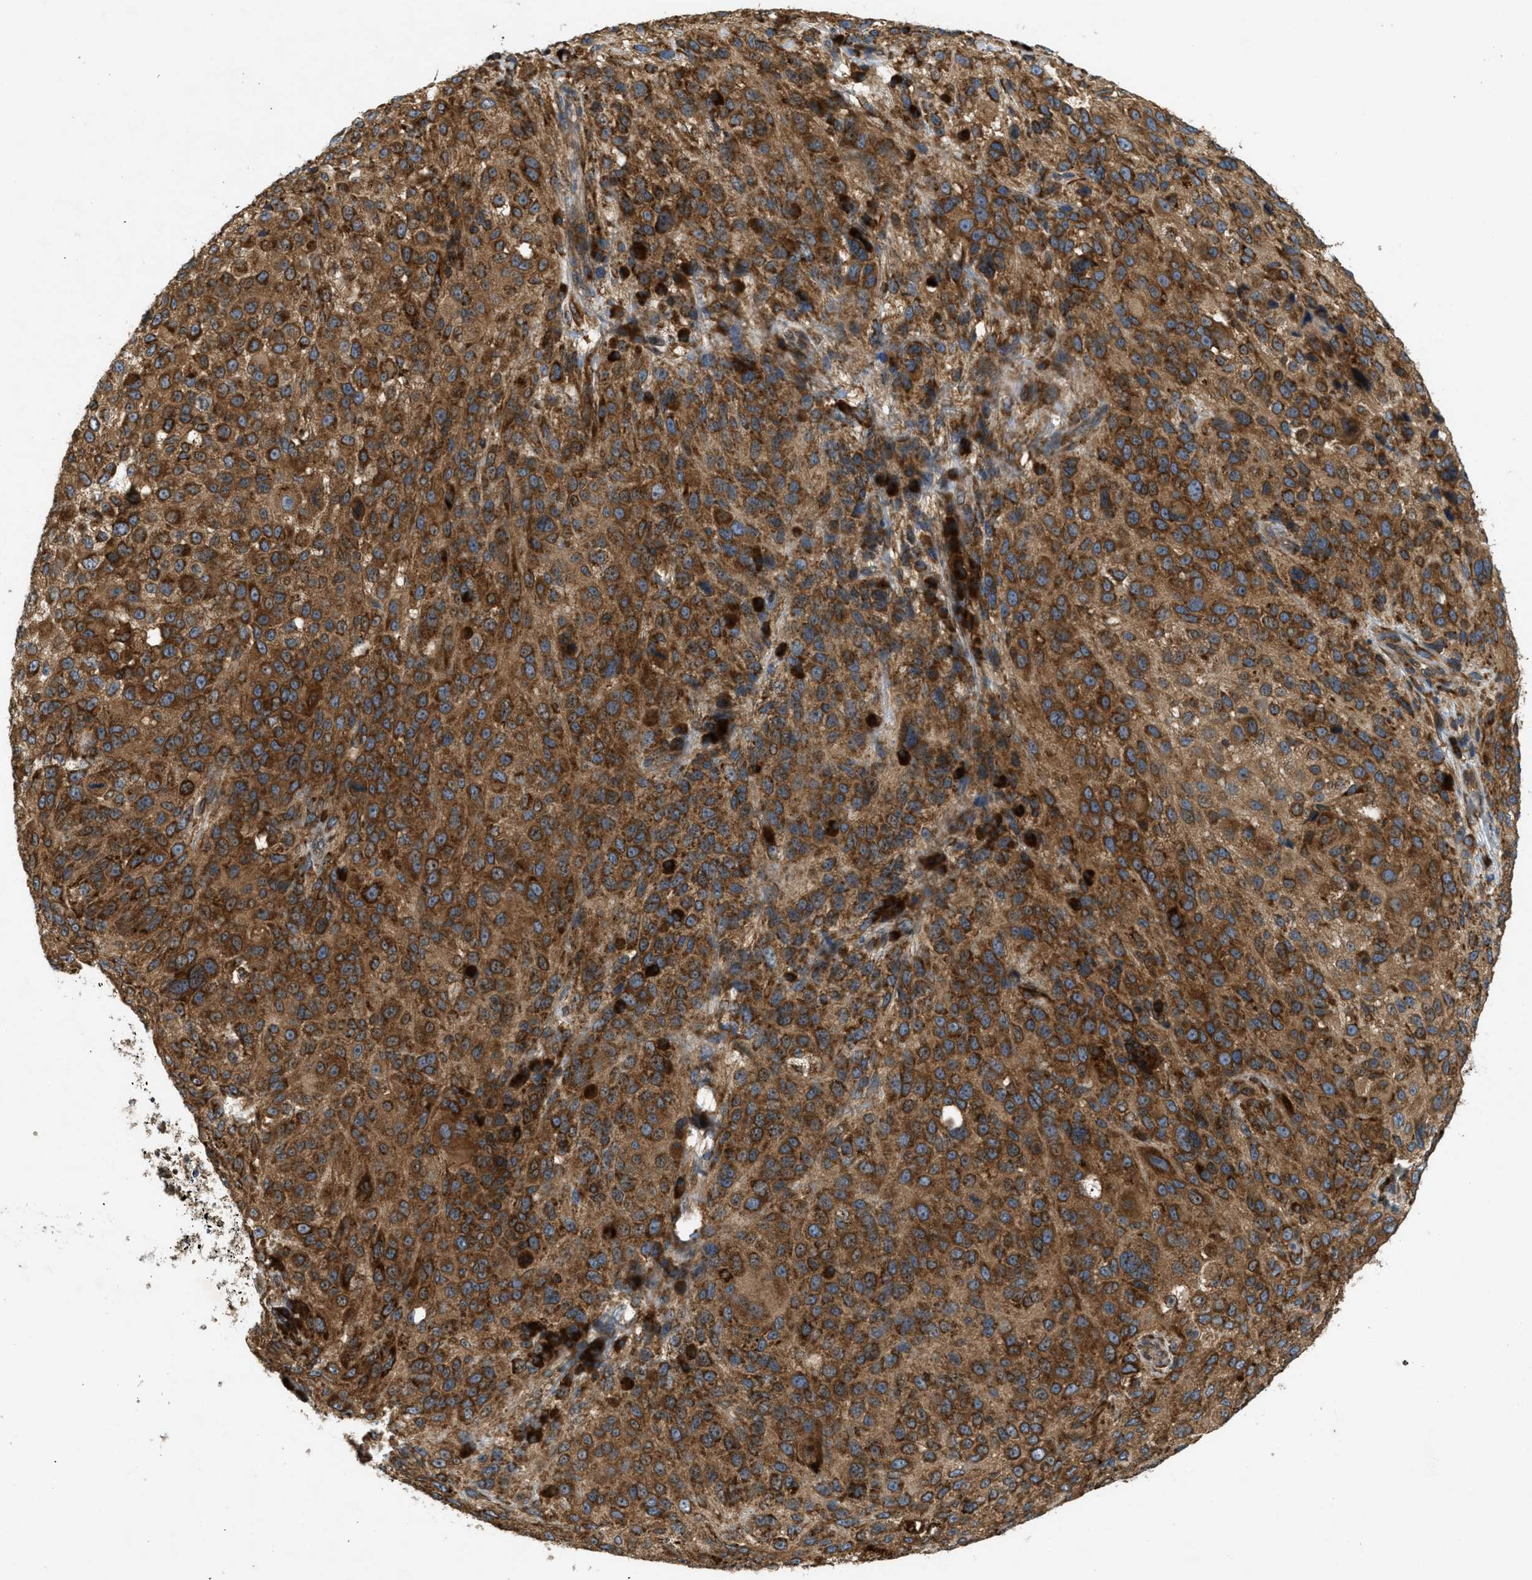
{"staining": {"intensity": "moderate", "quantity": ">75%", "location": "cytoplasmic/membranous"}, "tissue": "melanoma", "cell_type": "Tumor cells", "image_type": "cancer", "snomed": [{"axis": "morphology", "description": "Necrosis, NOS"}, {"axis": "morphology", "description": "Malignant melanoma, NOS"}, {"axis": "topography", "description": "Skin"}], "caption": "IHC of melanoma reveals medium levels of moderate cytoplasmic/membranous expression in about >75% of tumor cells.", "gene": "PCDH18", "patient": {"sex": "female", "age": 87}}